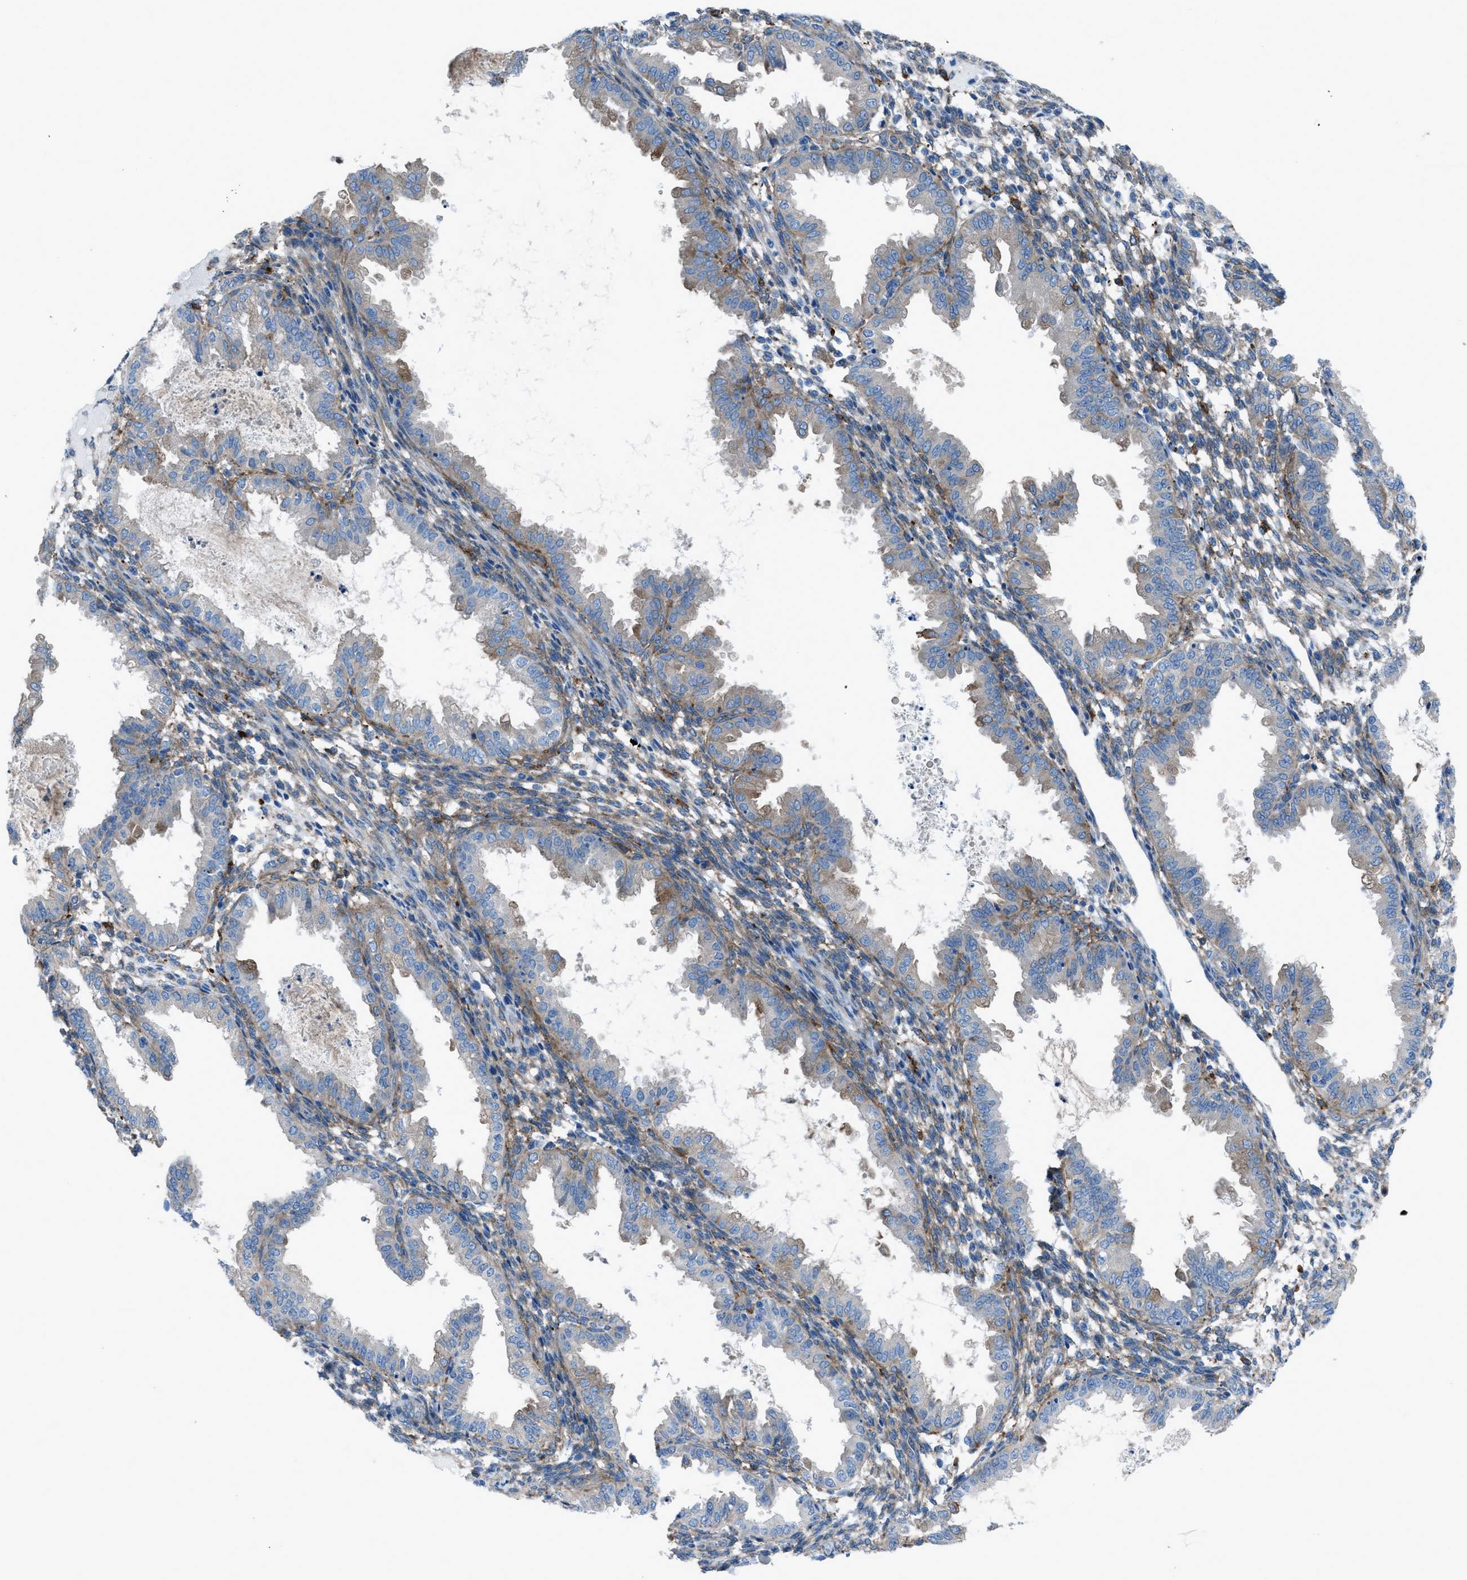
{"staining": {"intensity": "negative", "quantity": "none", "location": "none"}, "tissue": "endometrium", "cell_type": "Cells in endometrial stroma", "image_type": "normal", "snomed": [{"axis": "morphology", "description": "Normal tissue, NOS"}, {"axis": "topography", "description": "Endometrium"}], "caption": "Micrograph shows no significant protein positivity in cells in endometrial stroma of unremarkable endometrium. (Immunohistochemistry (ihc), brightfield microscopy, high magnification).", "gene": "EGFR", "patient": {"sex": "female", "age": 33}}